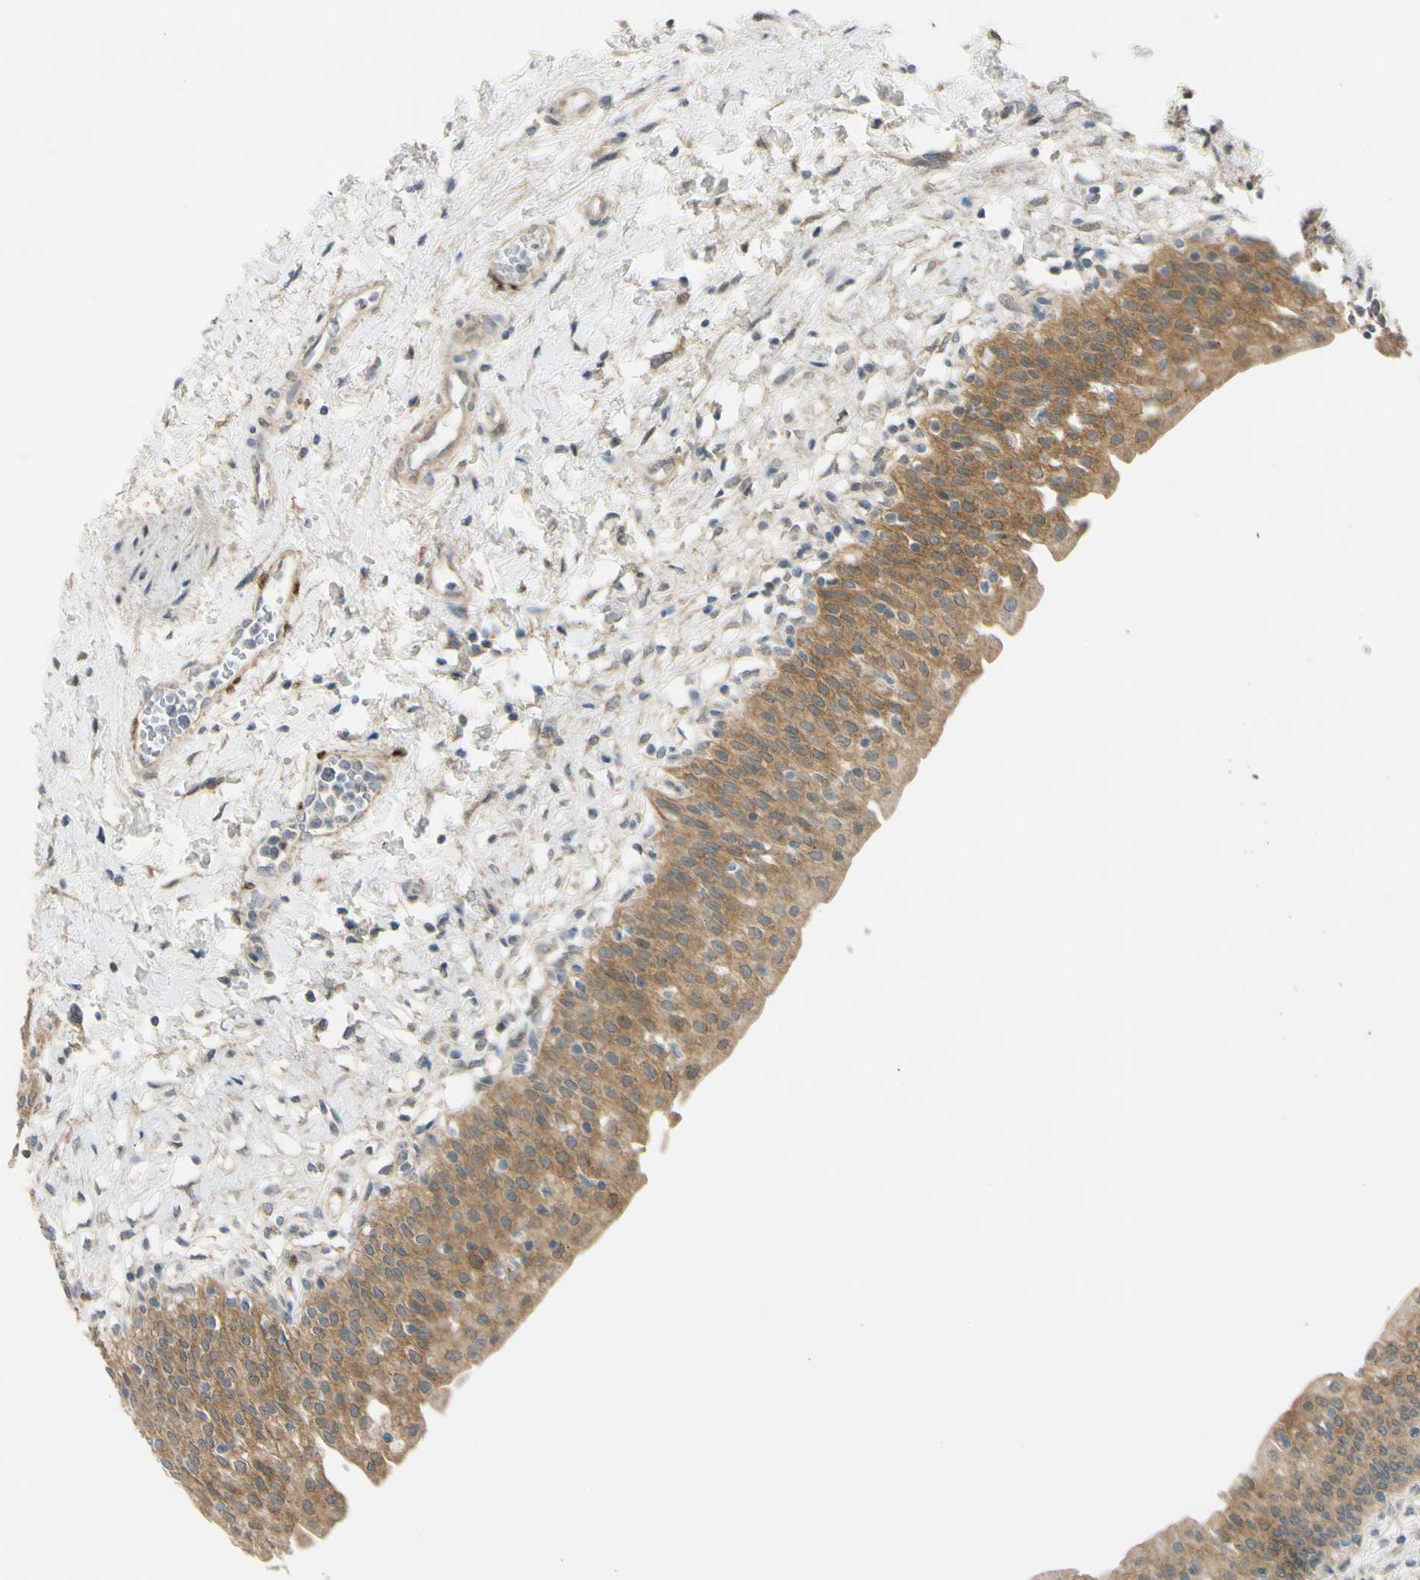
{"staining": {"intensity": "moderate", "quantity": ">75%", "location": "cytoplasmic/membranous"}, "tissue": "urinary bladder", "cell_type": "Urothelial cells", "image_type": "normal", "snomed": [{"axis": "morphology", "description": "Normal tissue, NOS"}, {"axis": "topography", "description": "Urinary bladder"}], "caption": "About >75% of urothelial cells in benign urinary bladder show moderate cytoplasmic/membranous protein staining as visualized by brown immunohistochemical staining.", "gene": "FHL2", "patient": {"sex": "male", "age": 55}}